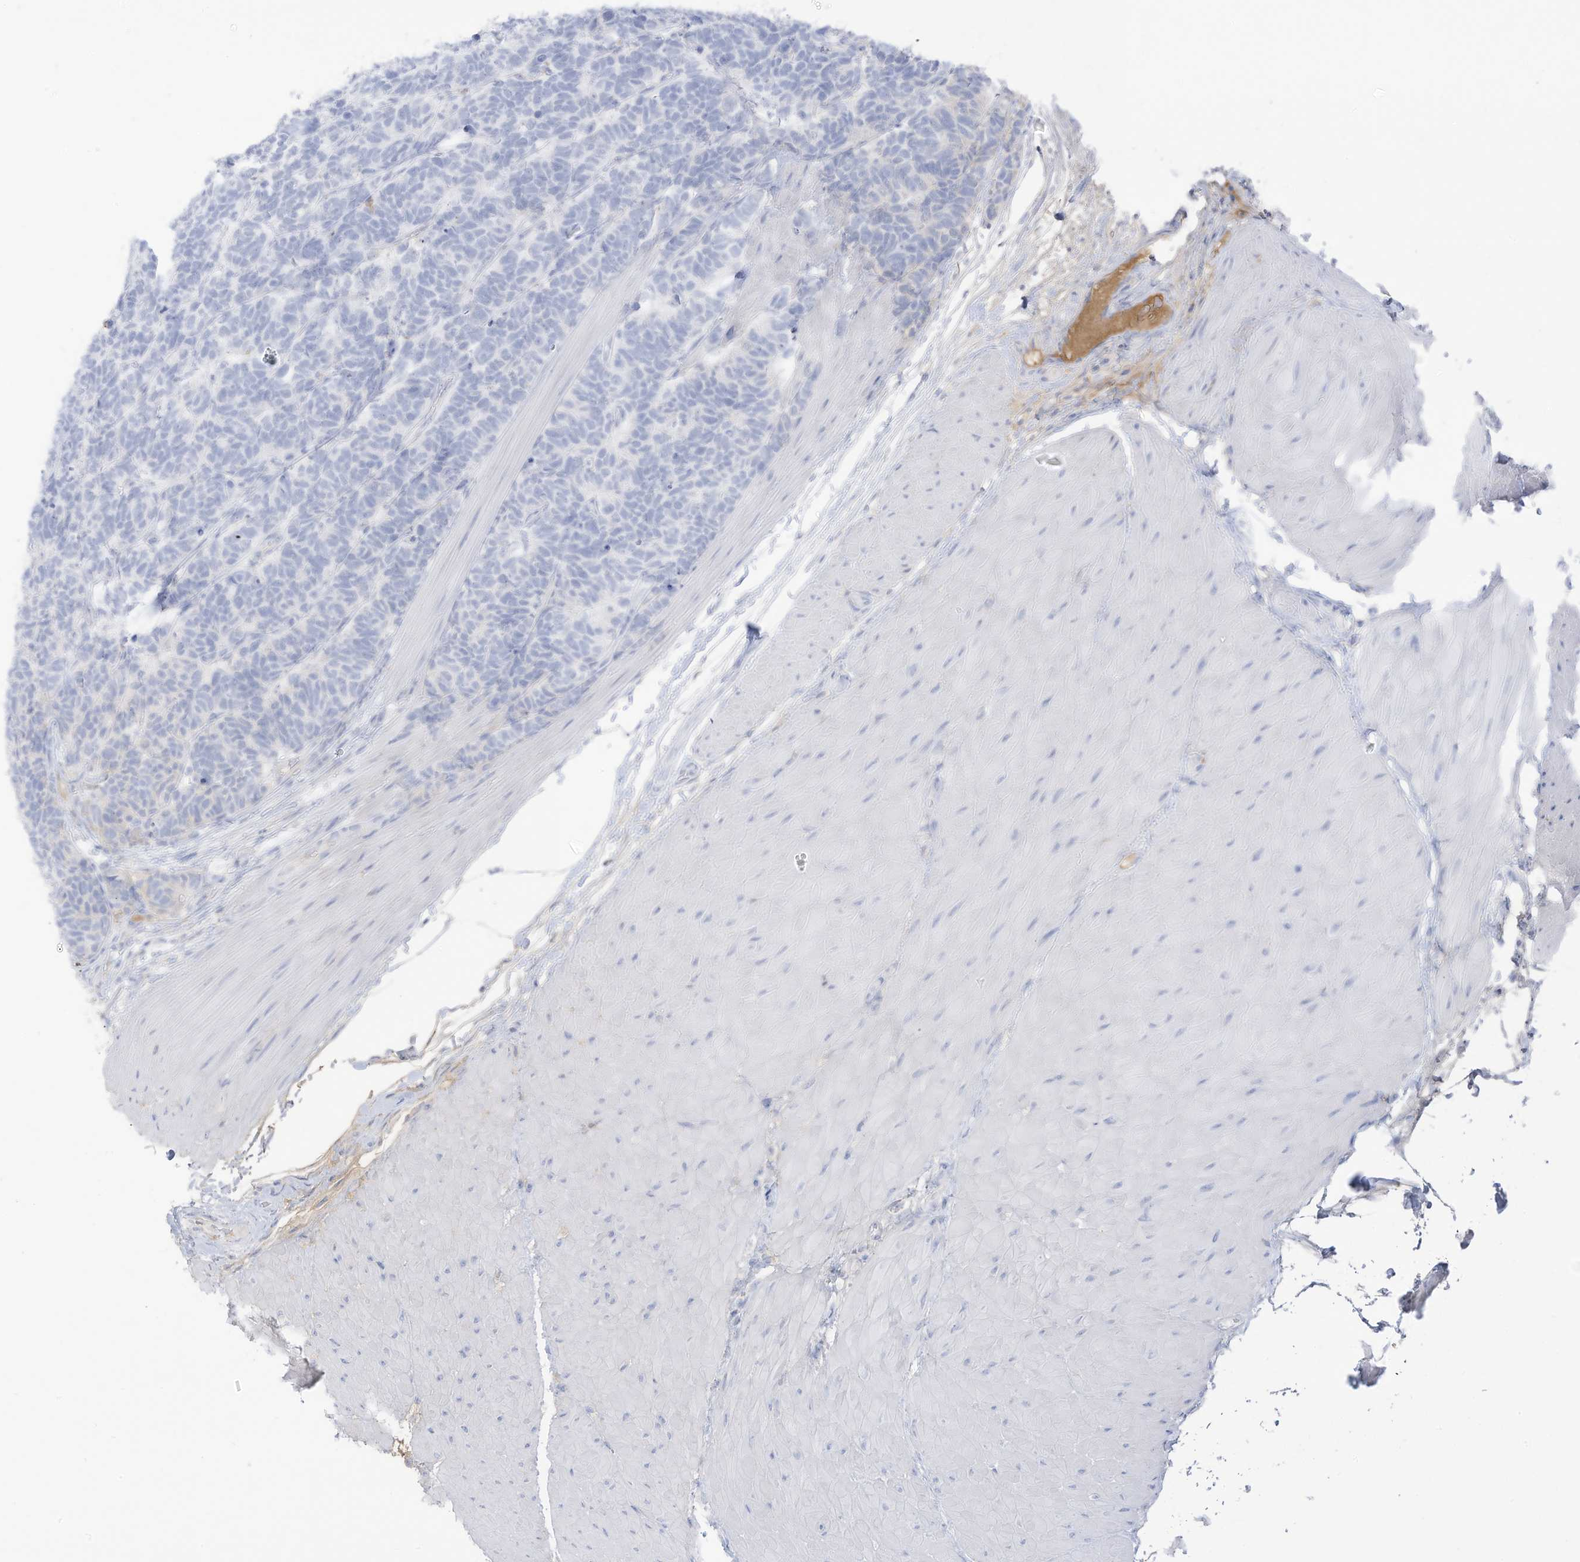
{"staining": {"intensity": "negative", "quantity": "none", "location": "none"}, "tissue": "carcinoid", "cell_type": "Tumor cells", "image_type": "cancer", "snomed": [{"axis": "morphology", "description": "Carcinoma, NOS"}, {"axis": "morphology", "description": "Carcinoid, malignant, NOS"}, {"axis": "topography", "description": "Urinary bladder"}], "caption": "Tumor cells show no significant staining in malignant carcinoid.", "gene": "HSD17B13", "patient": {"sex": "male", "age": 57}}